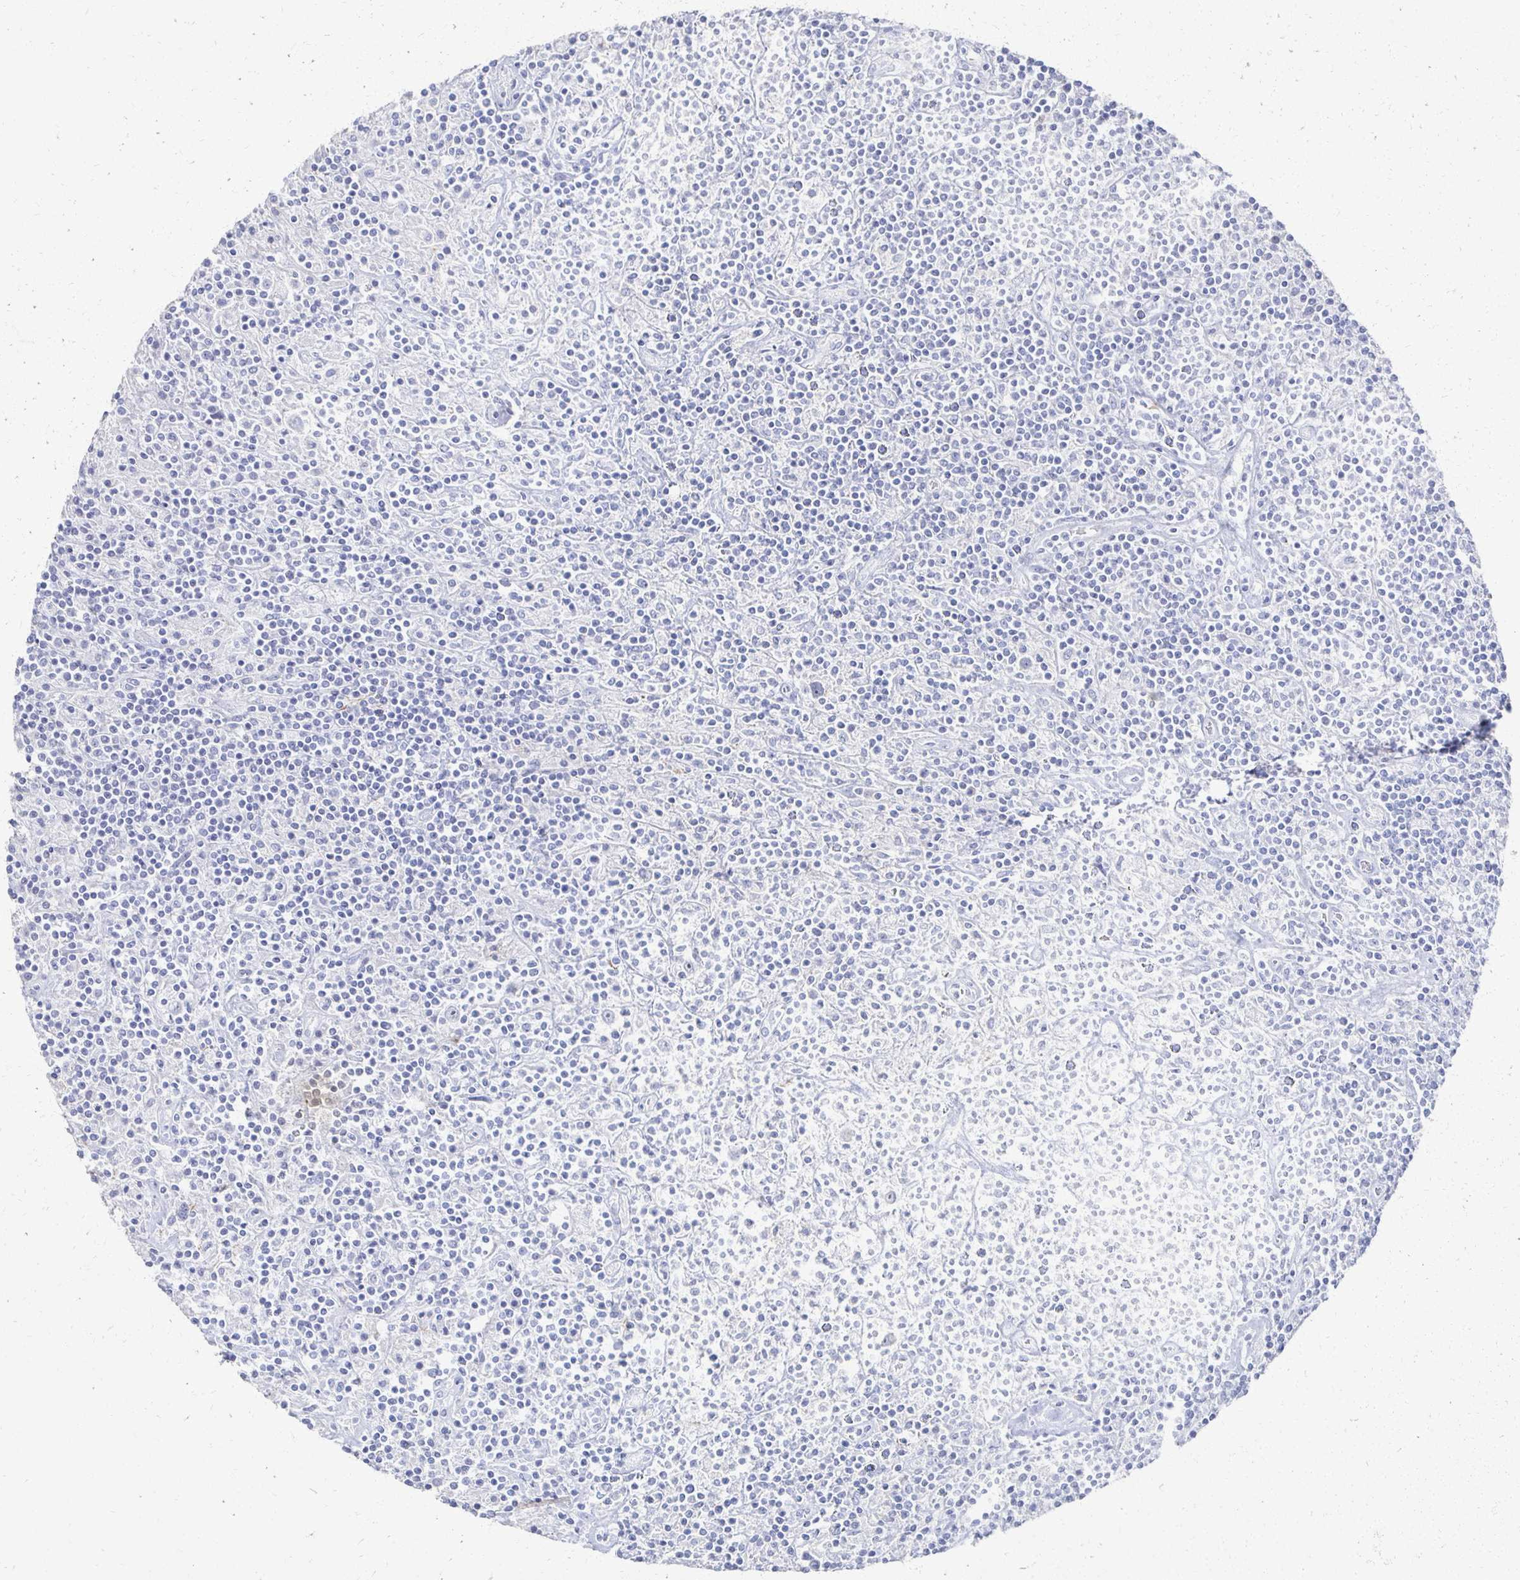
{"staining": {"intensity": "negative", "quantity": "none", "location": "none"}, "tissue": "lymphoma", "cell_type": "Tumor cells", "image_type": "cancer", "snomed": [{"axis": "morphology", "description": "Hodgkin's disease, NOS"}, {"axis": "topography", "description": "Lymph node"}], "caption": "Human Hodgkin's disease stained for a protein using IHC exhibits no positivity in tumor cells.", "gene": "PRR20A", "patient": {"sex": "male", "age": 70}}